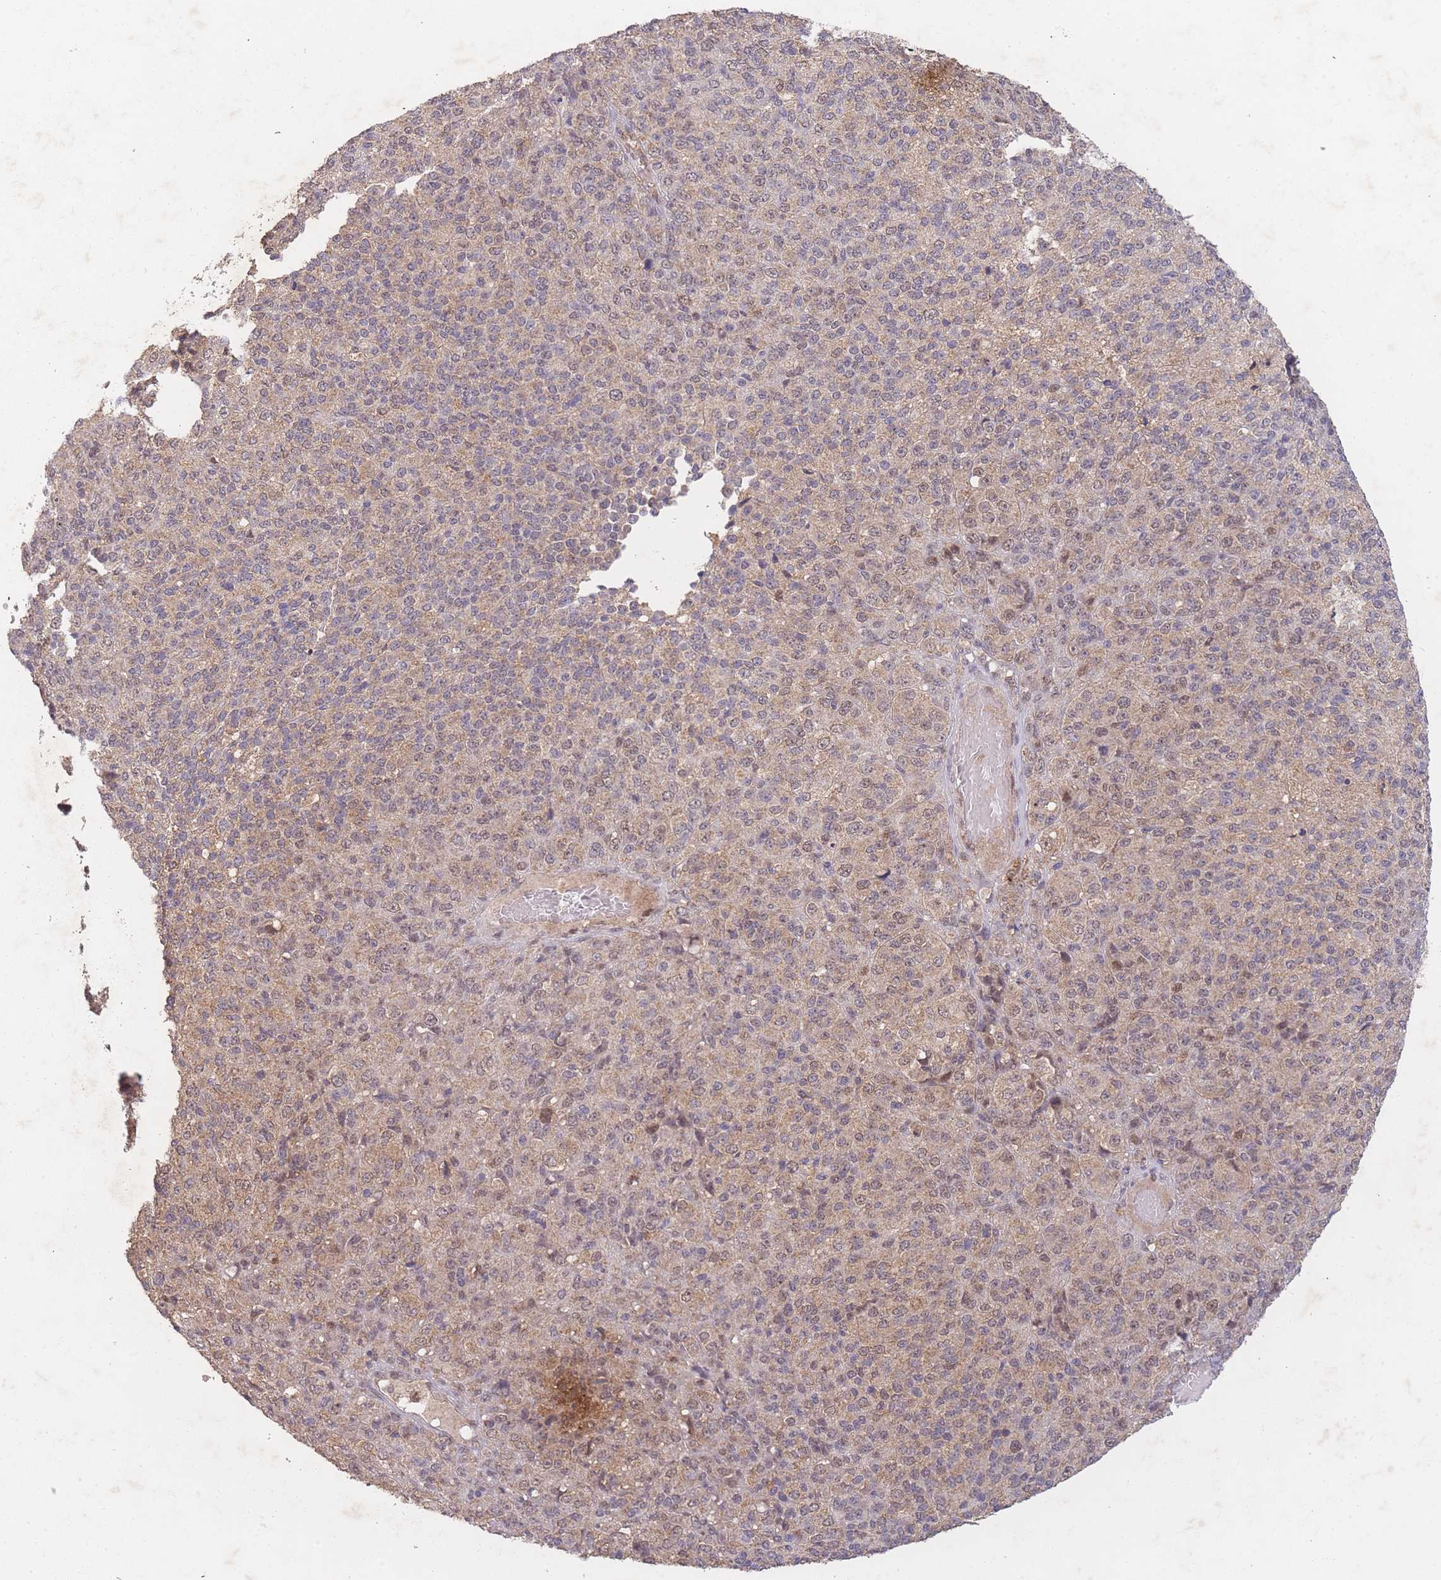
{"staining": {"intensity": "weak", "quantity": "25%-75%", "location": "cytoplasmic/membranous,nuclear"}, "tissue": "melanoma", "cell_type": "Tumor cells", "image_type": "cancer", "snomed": [{"axis": "morphology", "description": "Malignant melanoma, Metastatic site"}, {"axis": "topography", "description": "Brain"}], "caption": "This is a histology image of immunohistochemistry (IHC) staining of malignant melanoma (metastatic site), which shows weak positivity in the cytoplasmic/membranous and nuclear of tumor cells.", "gene": "RNF144B", "patient": {"sex": "female", "age": 56}}